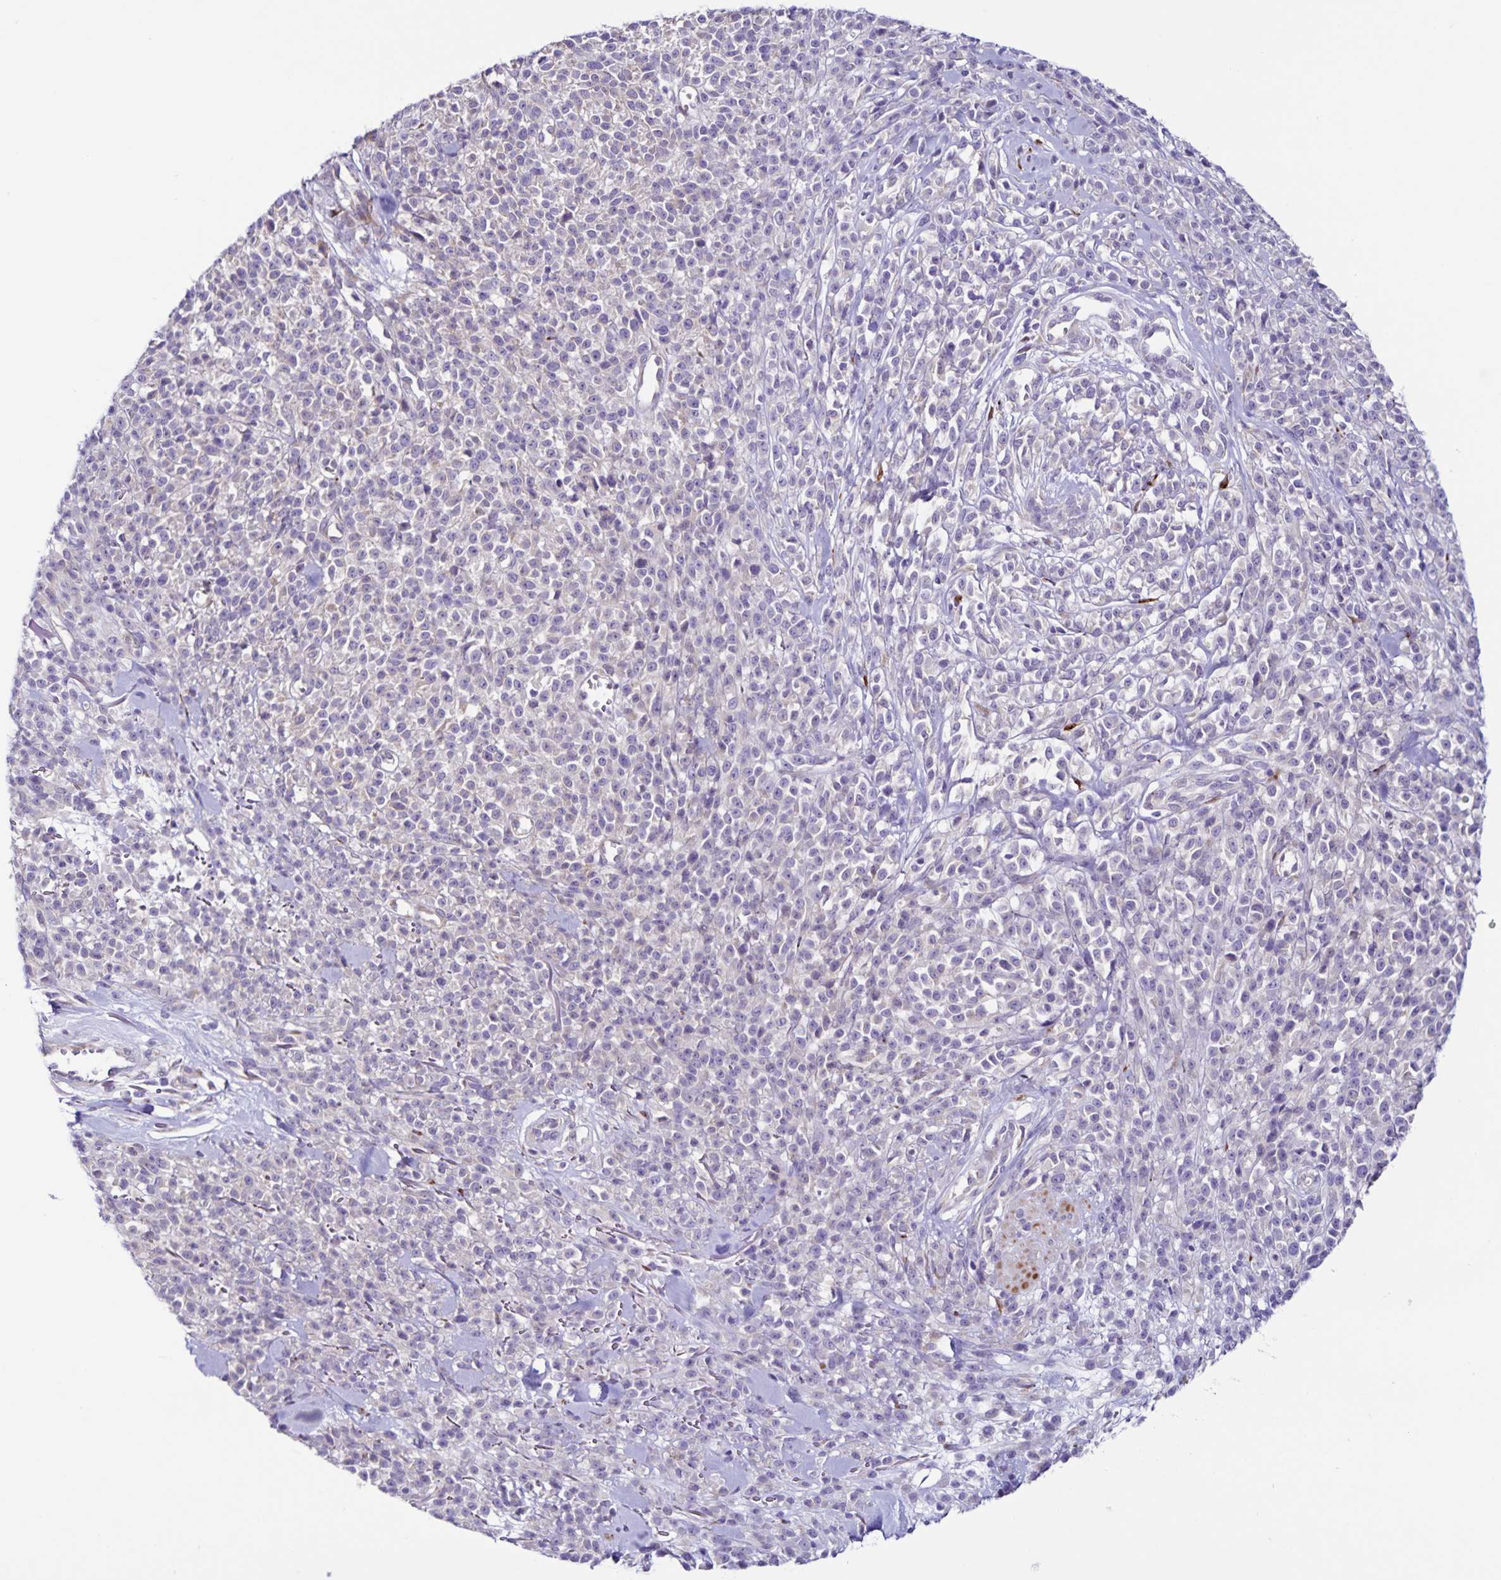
{"staining": {"intensity": "negative", "quantity": "none", "location": "none"}, "tissue": "melanoma", "cell_type": "Tumor cells", "image_type": "cancer", "snomed": [{"axis": "morphology", "description": "Malignant melanoma, NOS"}, {"axis": "topography", "description": "Skin"}, {"axis": "topography", "description": "Skin of trunk"}], "caption": "Tumor cells are negative for brown protein staining in melanoma.", "gene": "OSBPL5", "patient": {"sex": "male", "age": 74}}